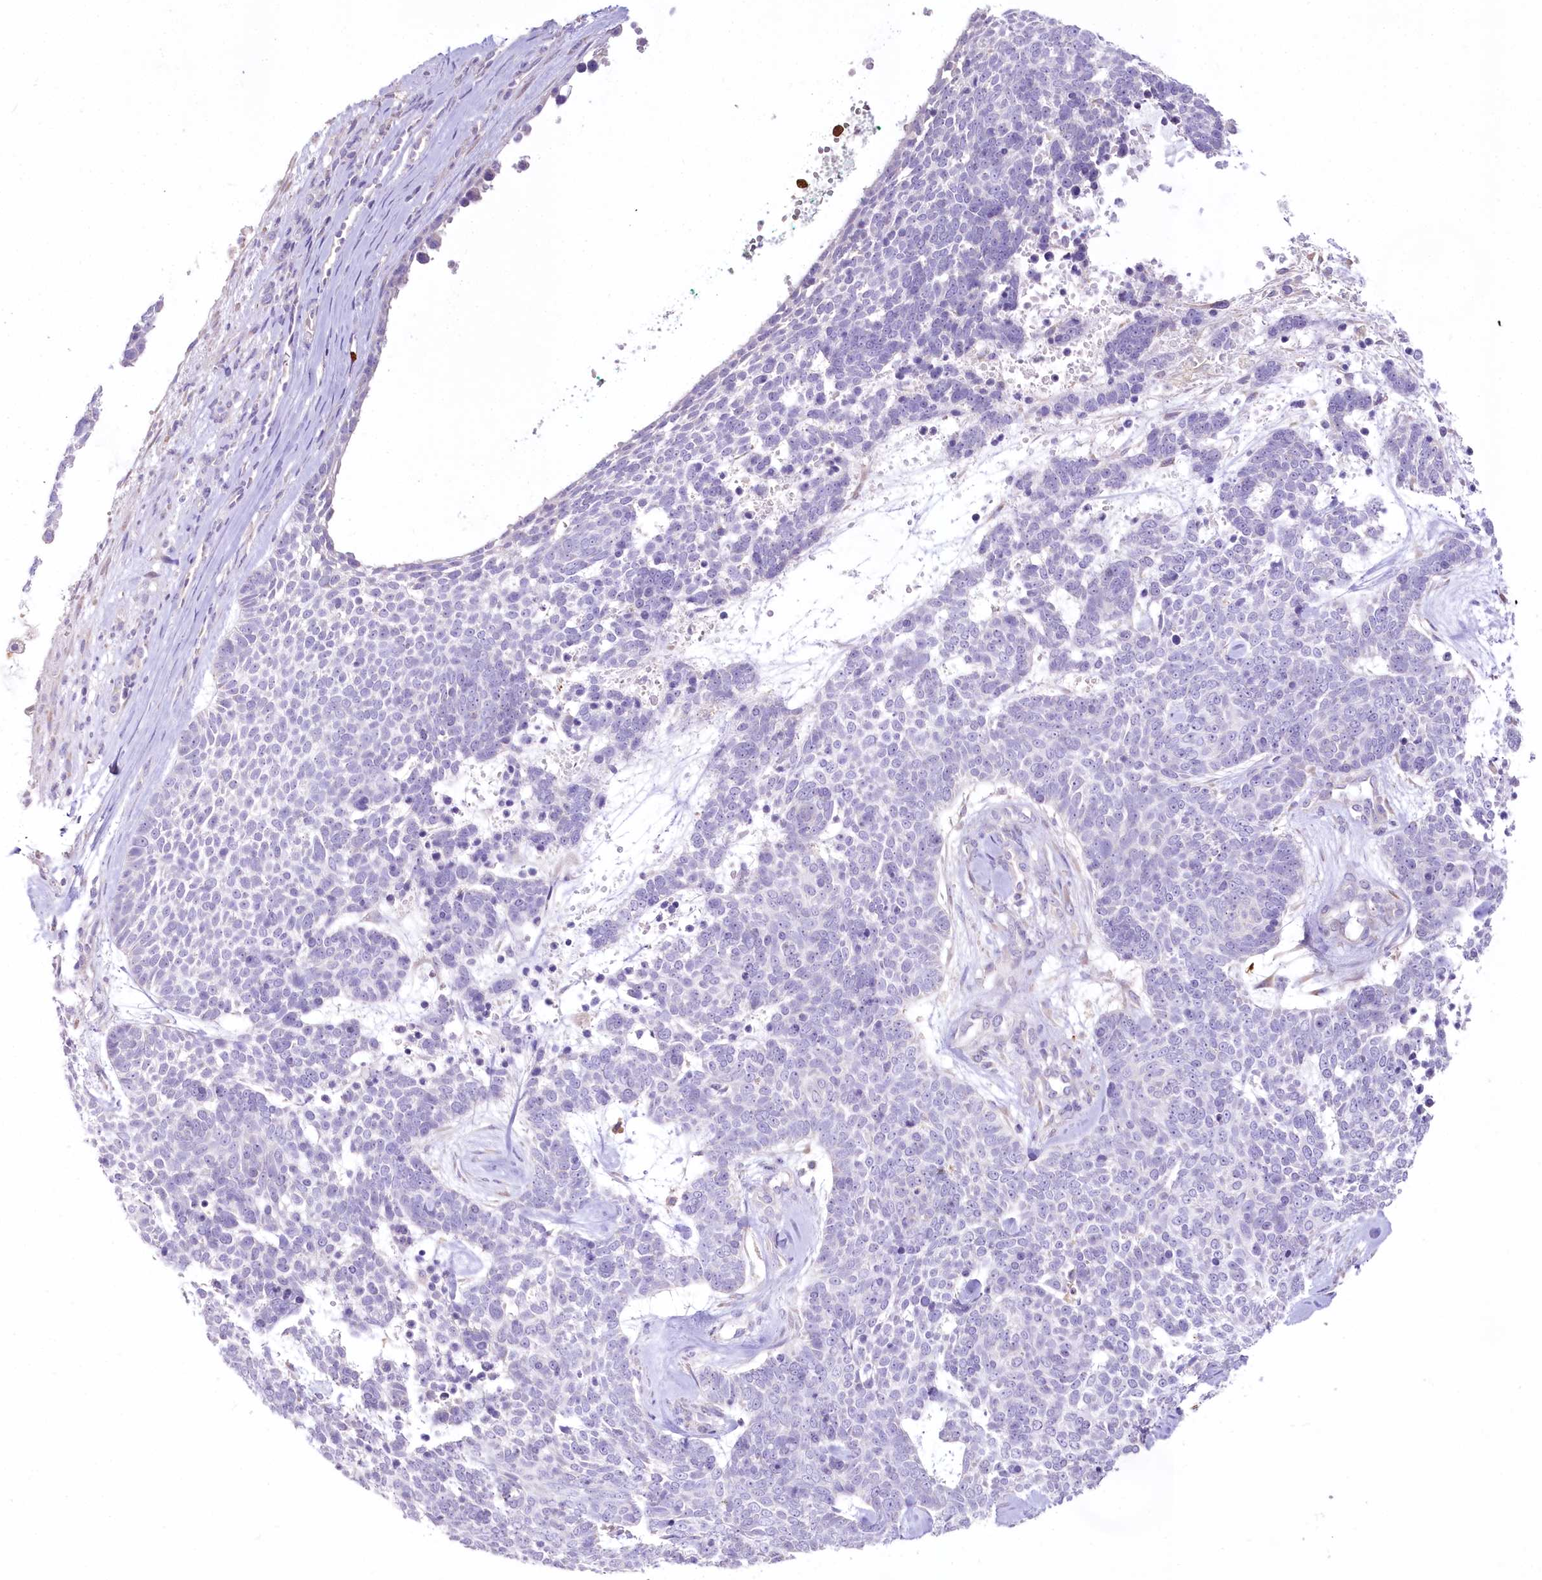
{"staining": {"intensity": "negative", "quantity": "none", "location": "none"}, "tissue": "skin cancer", "cell_type": "Tumor cells", "image_type": "cancer", "snomed": [{"axis": "morphology", "description": "Basal cell carcinoma"}, {"axis": "topography", "description": "Skin"}], "caption": "High magnification brightfield microscopy of basal cell carcinoma (skin) stained with DAB (3,3'-diaminobenzidine) (brown) and counterstained with hematoxylin (blue): tumor cells show no significant expression. (DAB (3,3'-diaminobenzidine) IHC with hematoxylin counter stain).", "gene": "DPYD", "patient": {"sex": "female", "age": 81}}